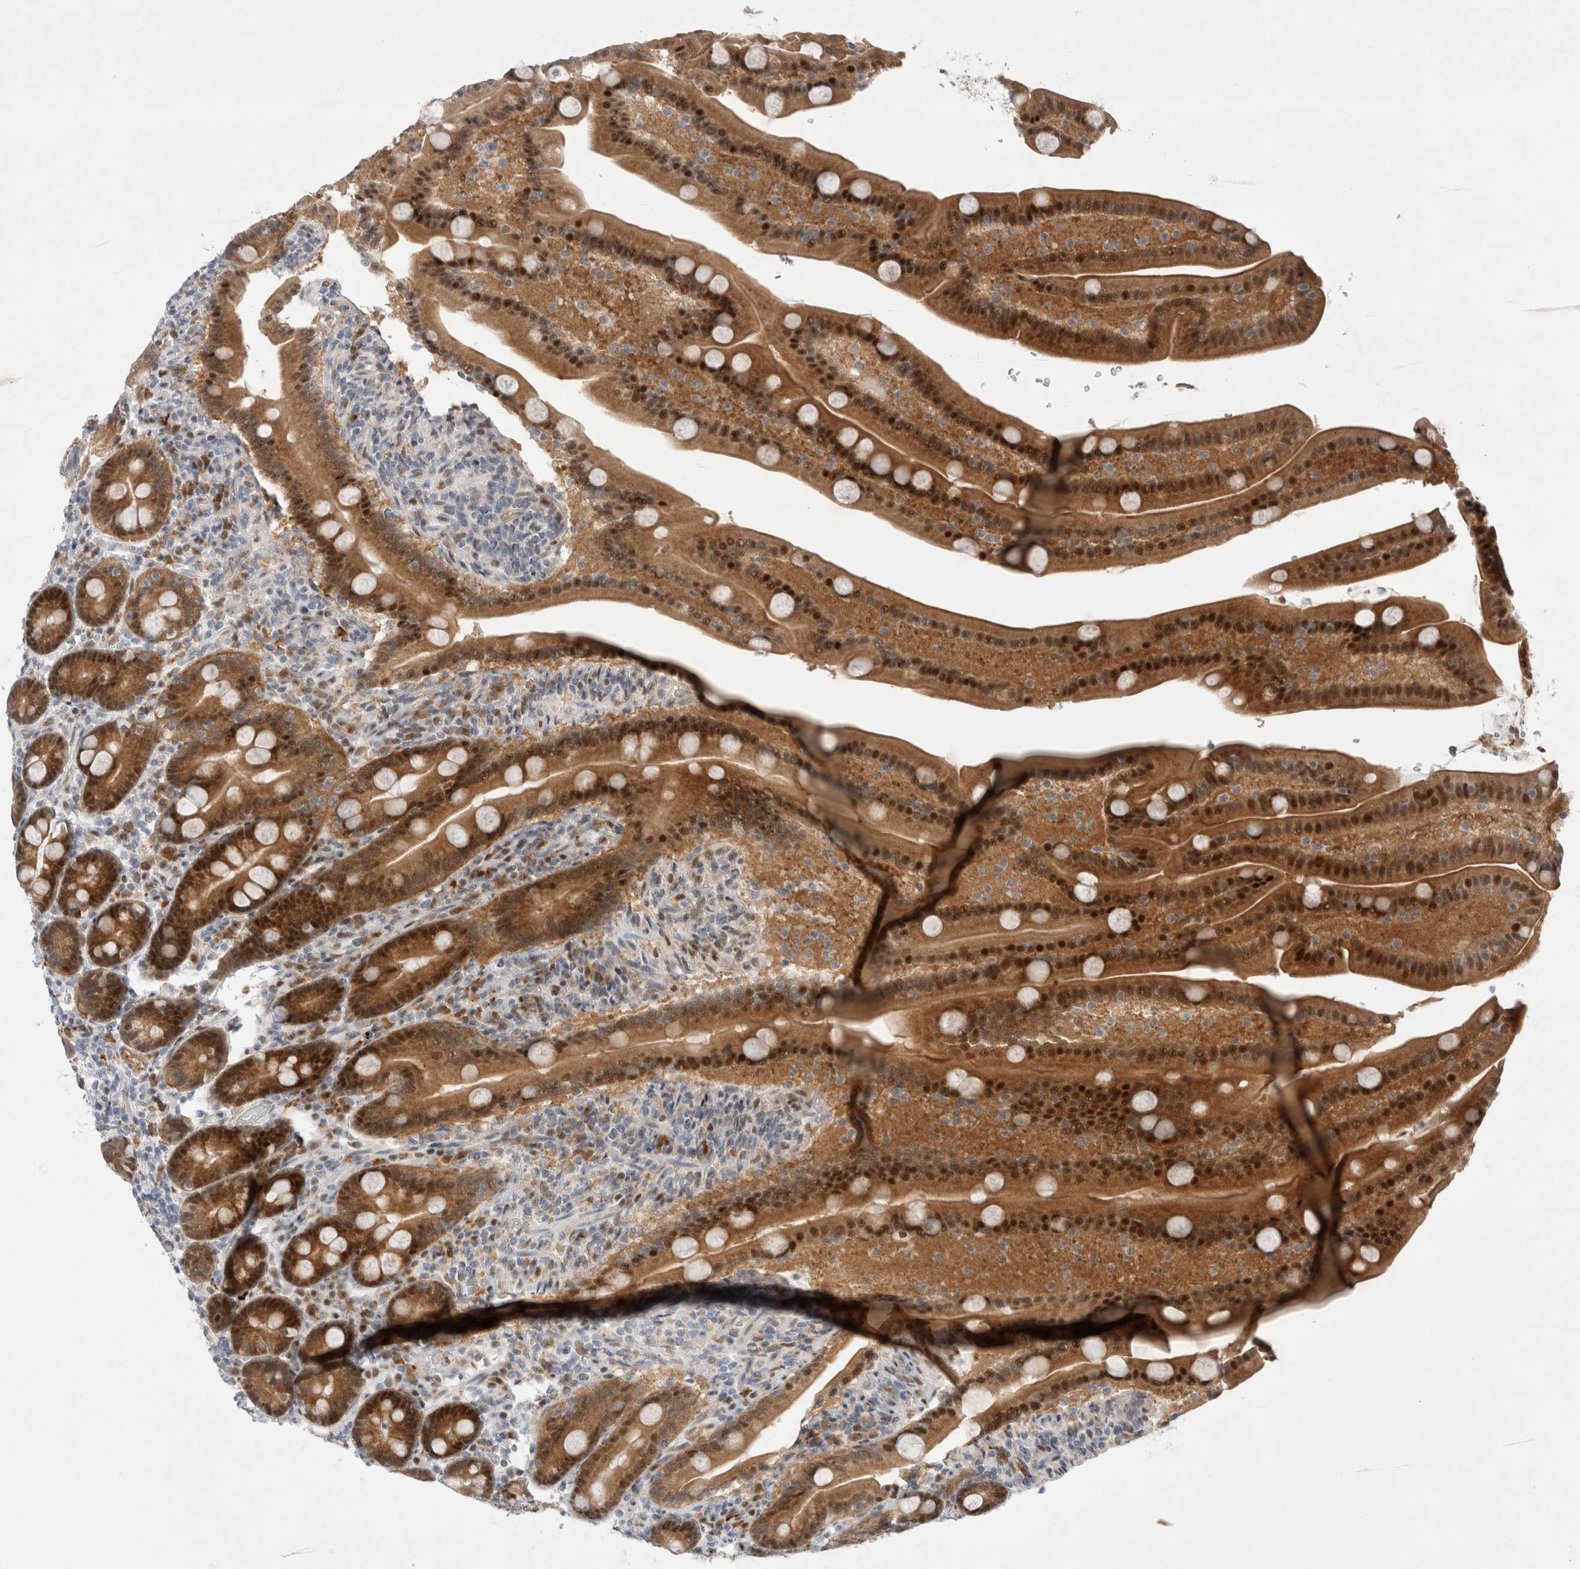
{"staining": {"intensity": "strong", "quantity": ">75%", "location": "cytoplasmic/membranous,nuclear"}, "tissue": "duodenum", "cell_type": "Glandular cells", "image_type": "normal", "snomed": [{"axis": "morphology", "description": "Normal tissue, NOS"}, {"axis": "topography", "description": "Duodenum"}], "caption": "Duodenum stained for a protein displays strong cytoplasmic/membranous,nuclear positivity in glandular cells. The protein is stained brown, and the nuclei are stained in blue (DAB IHC with brightfield microscopy, high magnification).", "gene": "WIPF2", "patient": {"sex": "male", "age": 54}}